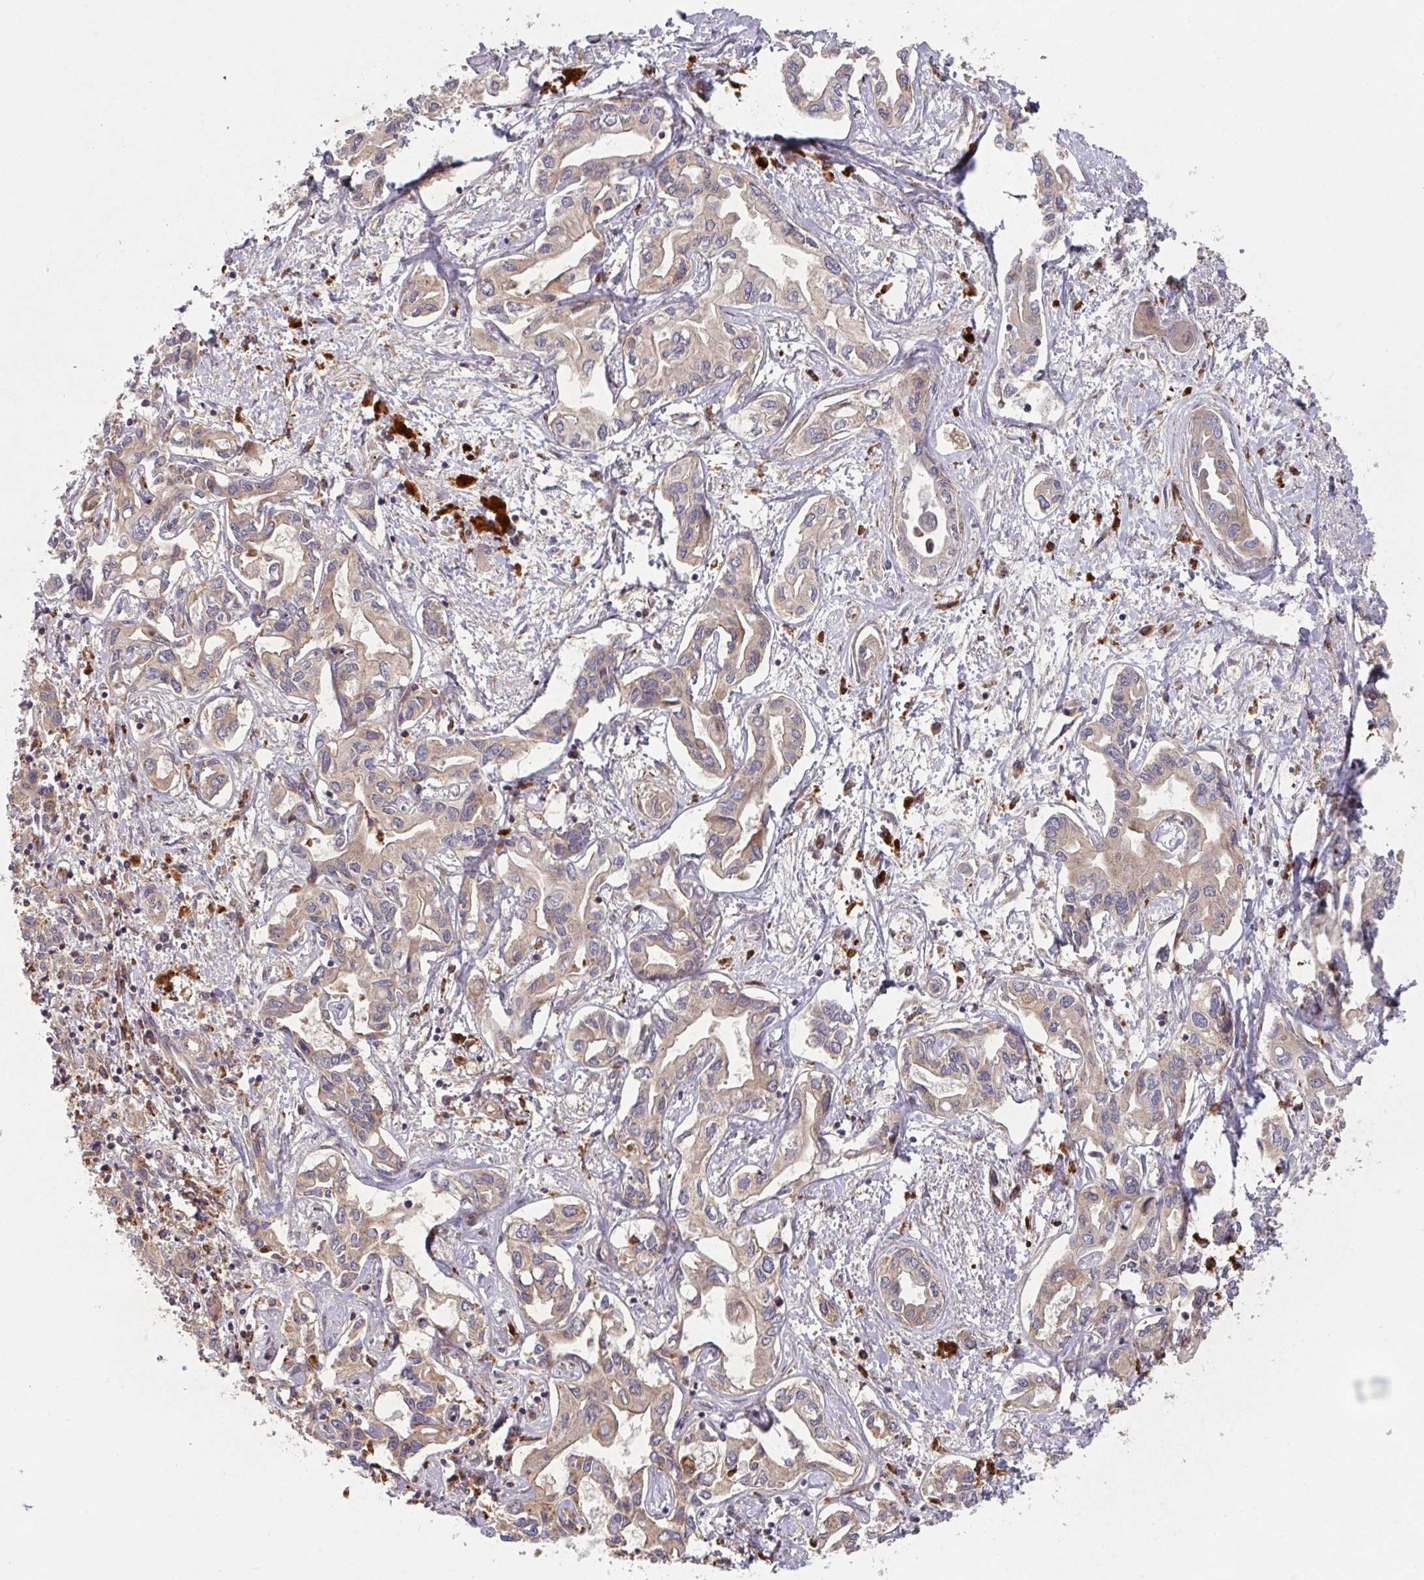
{"staining": {"intensity": "weak", "quantity": "25%-75%", "location": "cytoplasmic/membranous"}, "tissue": "liver cancer", "cell_type": "Tumor cells", "image_type": "cancer", "snomed": [{"axis": "morphology", "description": "Cholangiocarcinoma"}, {"axis": "topography", "description": "Liver"}], "caption": "Immunohistochemistry (IHC) staining of liver cancer (cholangiocarcinoma), which reveals low levels of weak cytoplasmic/membranous expression in approximately 25%-75% of tumor cells indicating weak cytoplasmic/membranous protein expression. The staining was performed using DAB (brown) for protein detection and nuclei were counterstained in hematoxylin (blue).", "gene": "TRIM14", "patient": {"sex": "female", "age": 64}}